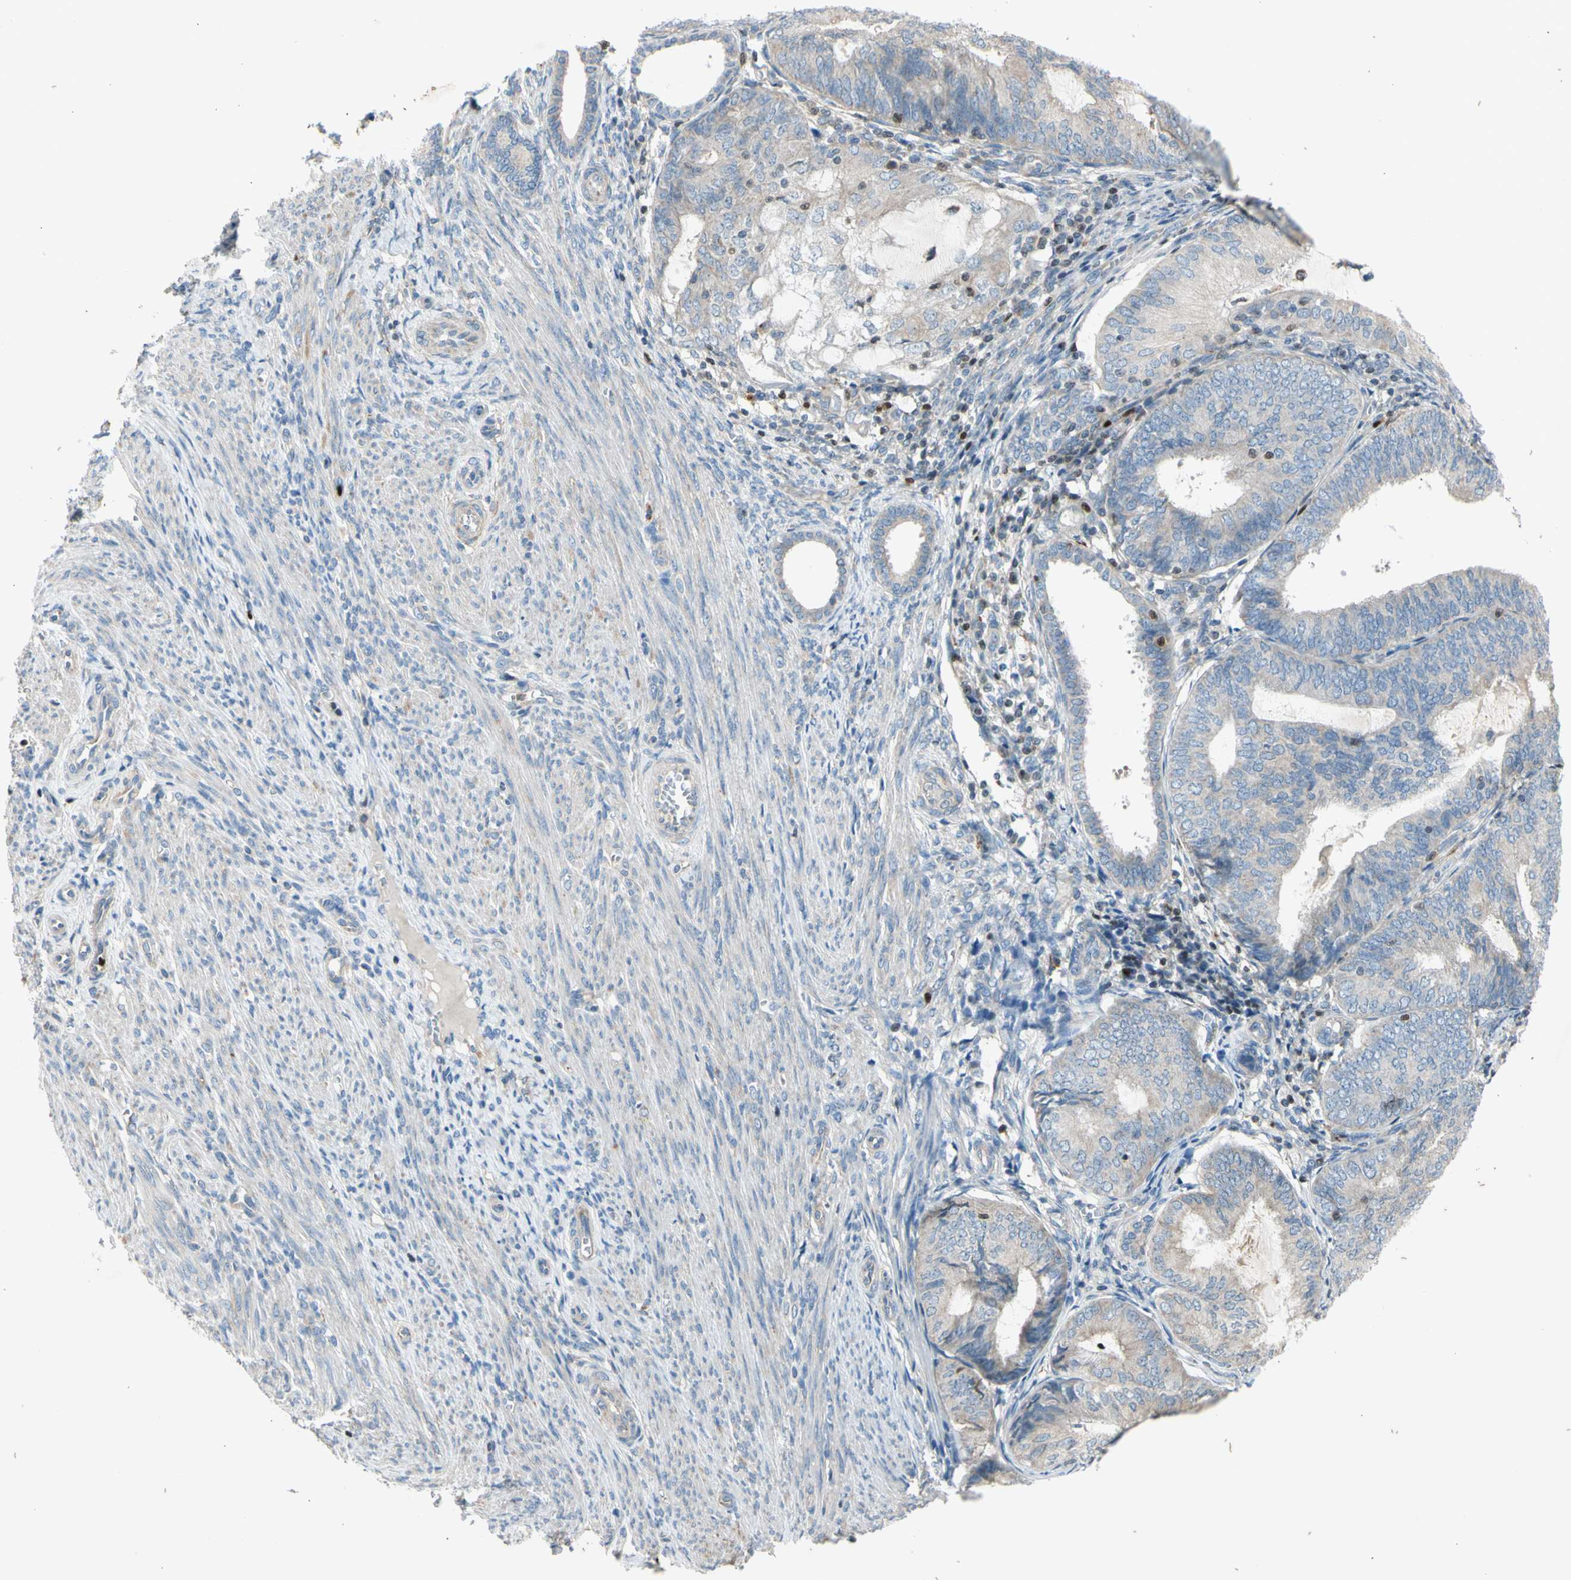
{"staining": {"intensity": "moderate", "quantity": "<25%", "location": "cytoplasmic/membranous"}, "tissue": "endometrial cancer", "cell_type": "Tumor cells", "image_type": "cancer", "snomed": [{"axis": "morphology", "description": "Adenocarcinoma, NOS"}, {"axis": "topography", "description": "Endometrium"}], "caption": "Human endometrial cancer stained with a protein marker exhibits moderate staining in tumor cells.", "gene": "TBX21", "patient": {"sex": "female", "age": 81}}